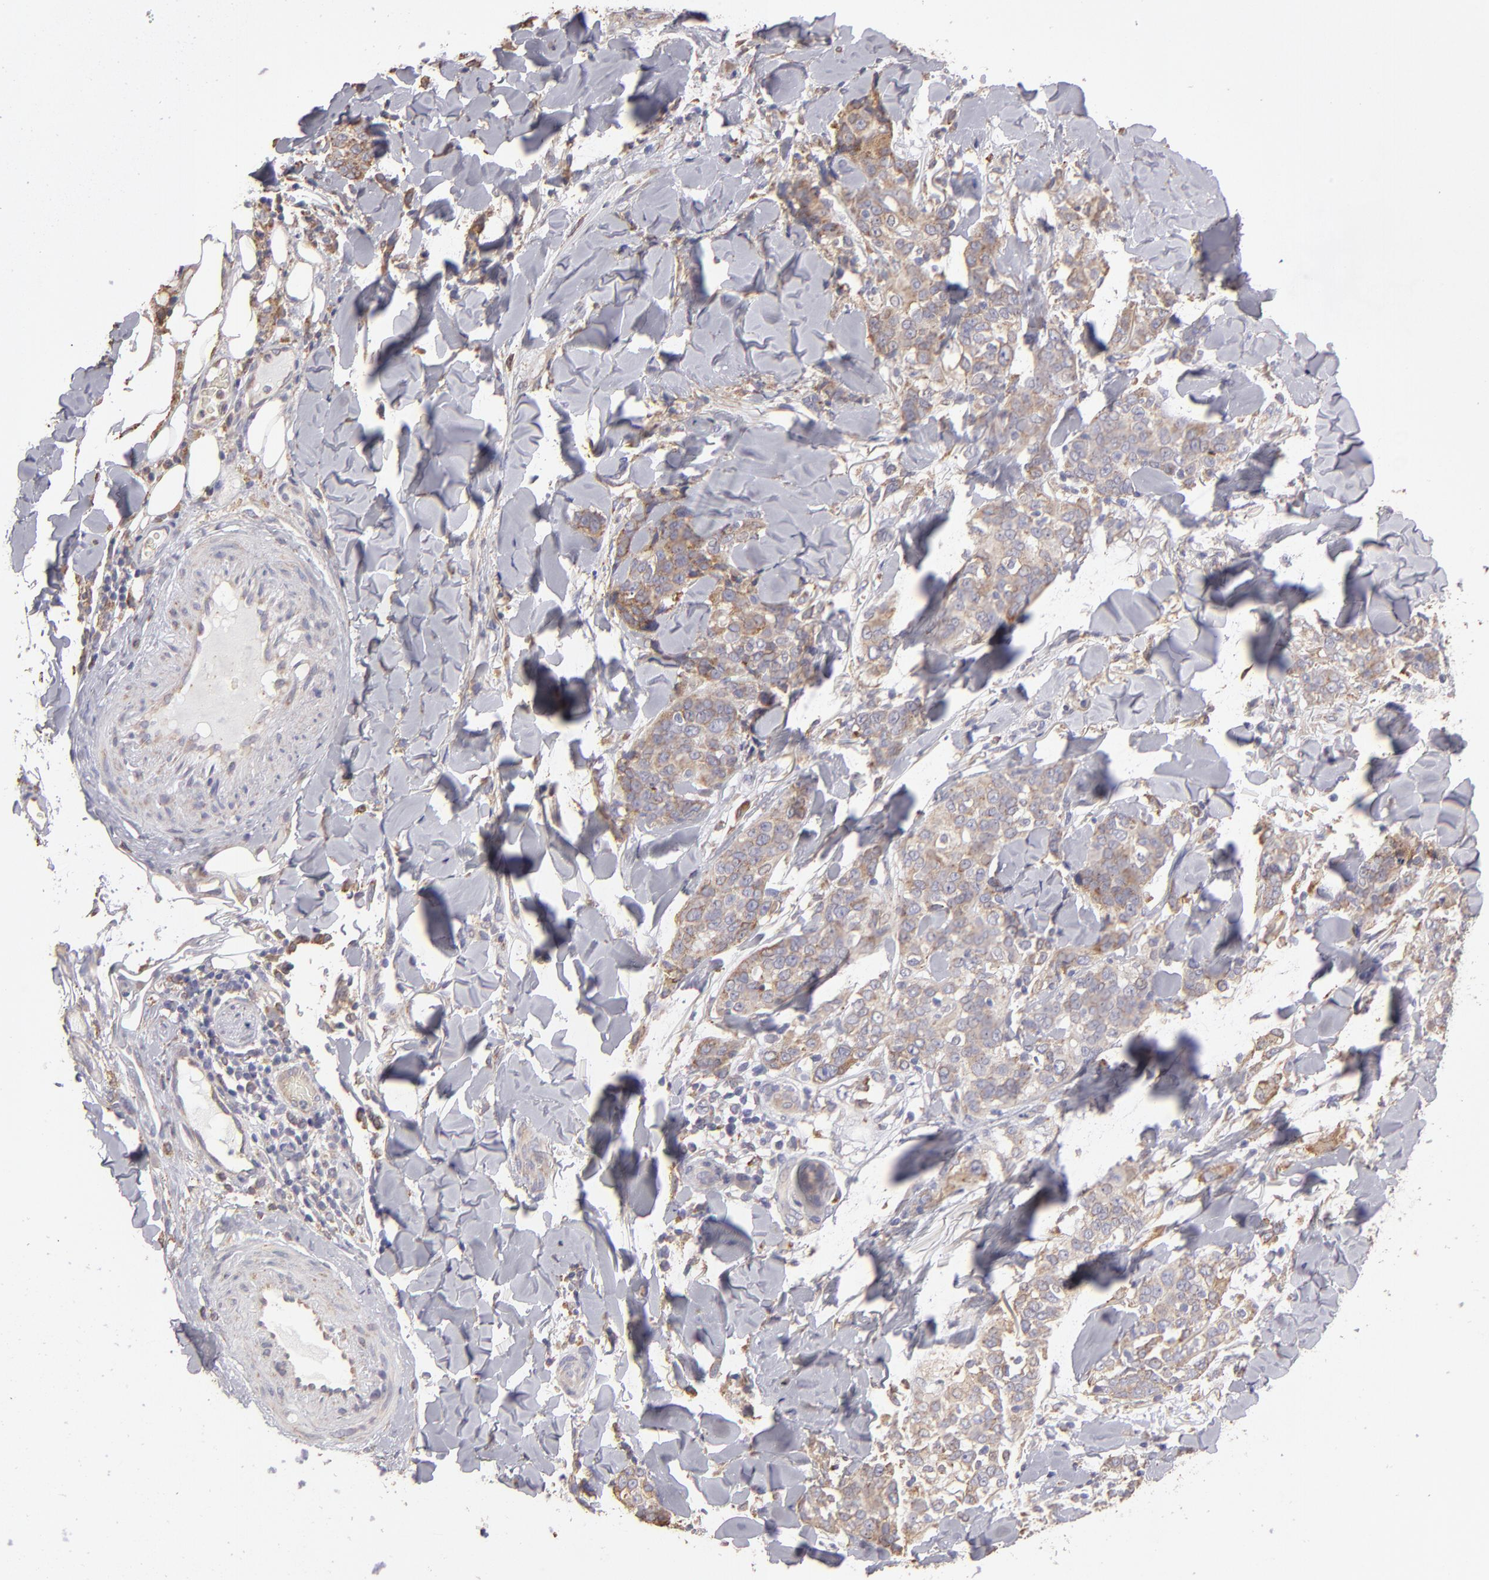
{"staining": {"intensity": "weak", "quantity": ">75%", "location": "cytoplasmic/membranous"}, "tissue": "skin cancer", "cell_type": "Tumor cells", "image_type": "cancer", "snomed": [{"axis": "morphology", "description": "Normal tissue, NOS"}, {"axis": "morphology", "description": "Squamous cell carcinoma, NOS"}, {"axis": "topography", "description": "Skin"}], "caption": "Protein expression analysis of human skin cancer (squamous cell carcinoma) reveals weak cytoplasmic/membranous staining in about >75% of tumor cells.", "gene": "CALR", "patient": {"sex": "female", "age": 83}}